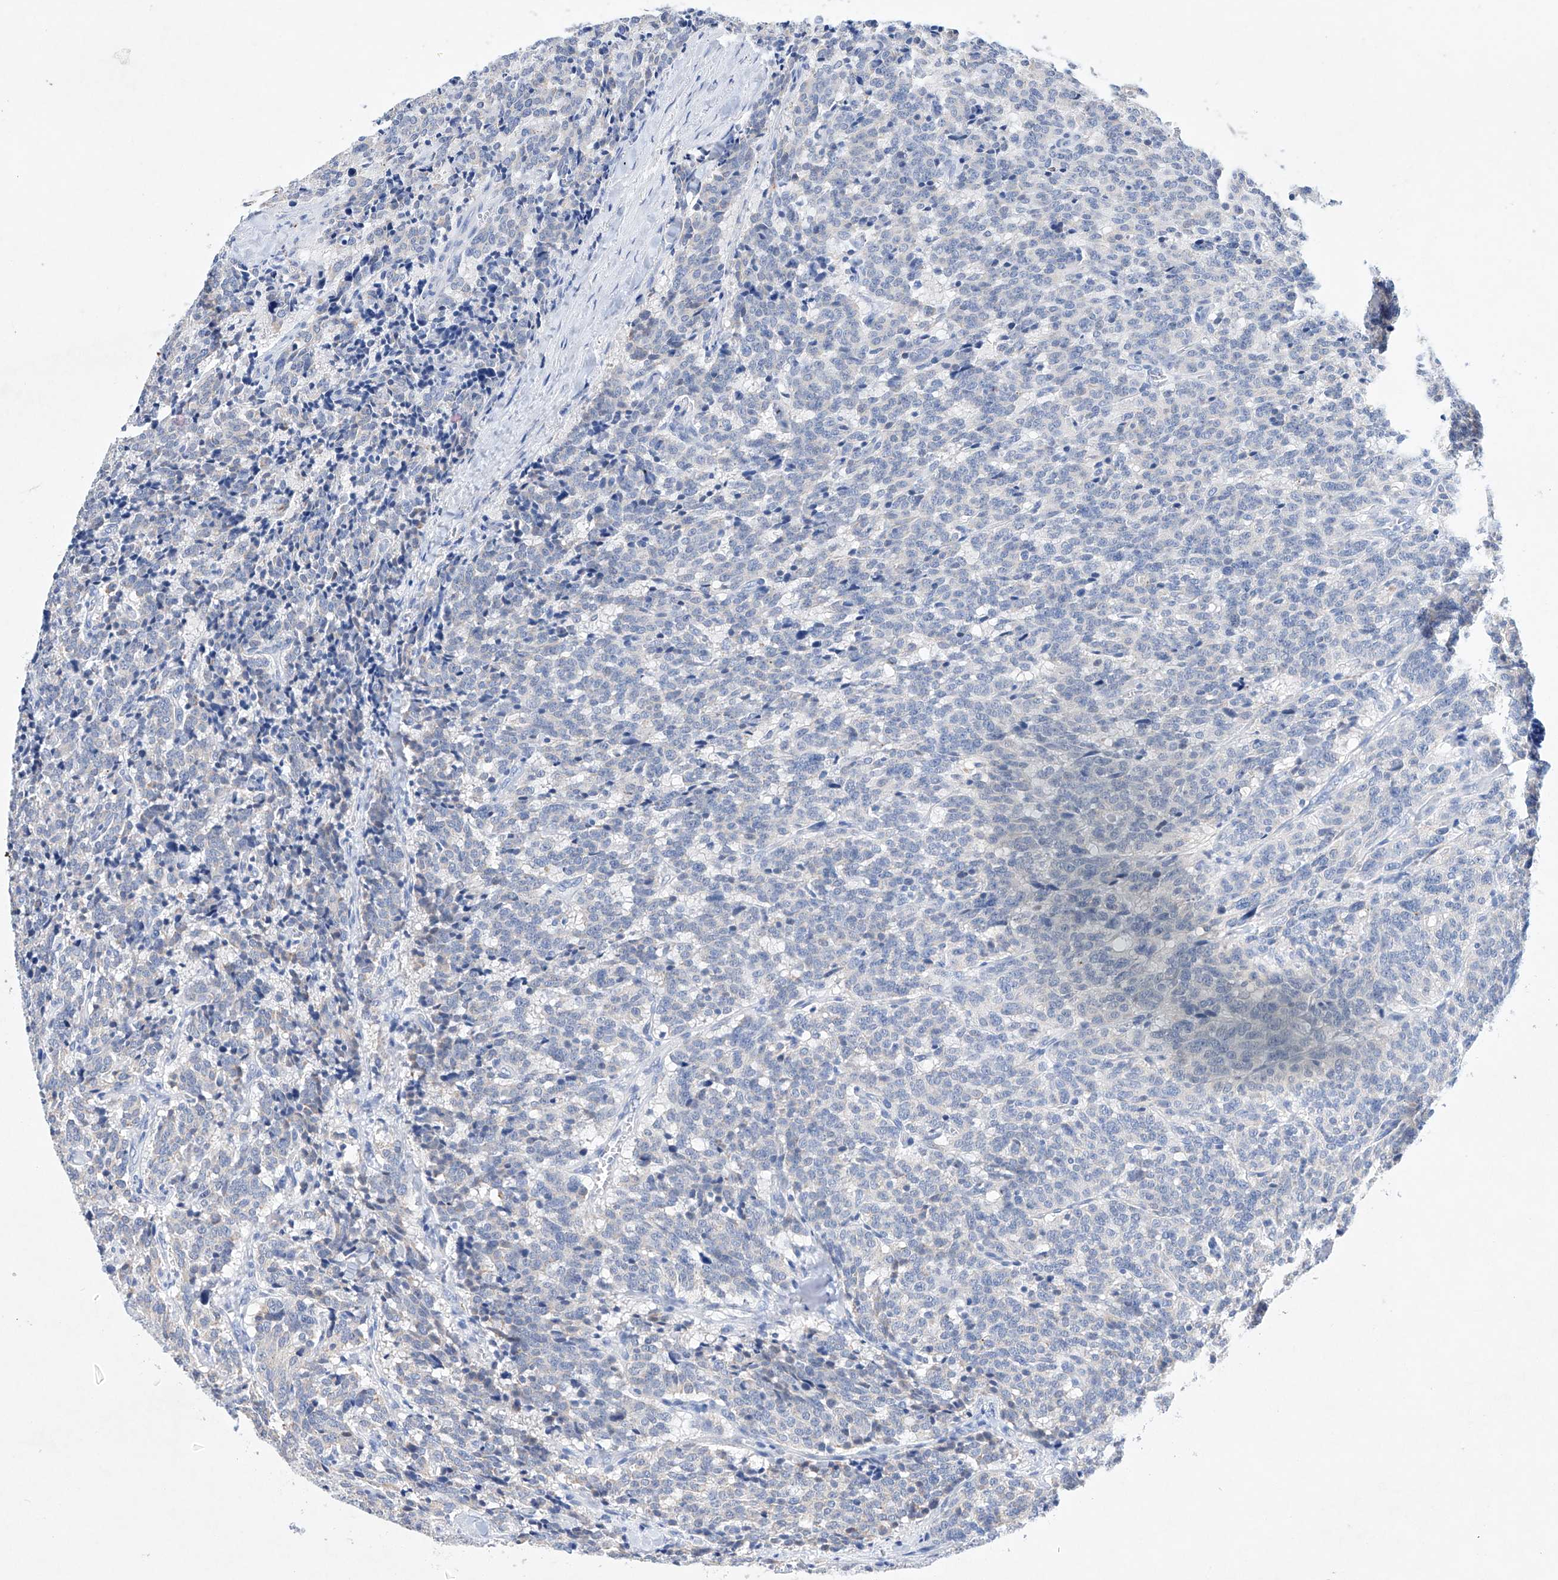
{"staining": {"intensity": "weak", "quantity": "<25%", "location": "cytoplasmic/membranous"}, "tissue": "carcinoid", "cell_type": "Tumor cells", "image_type": "cancer", "snomed": [{"axis": "morphology", "description": "Carcinoid, malignant, NOS"}, {"axis": "topography", "description": "Lung"}], "caption": "This is an IHC image of carcinoid (malignant). There is no expression in tumor cells.", "gene": "NRROS", "patient": {"sex": "female", "age": 46}}